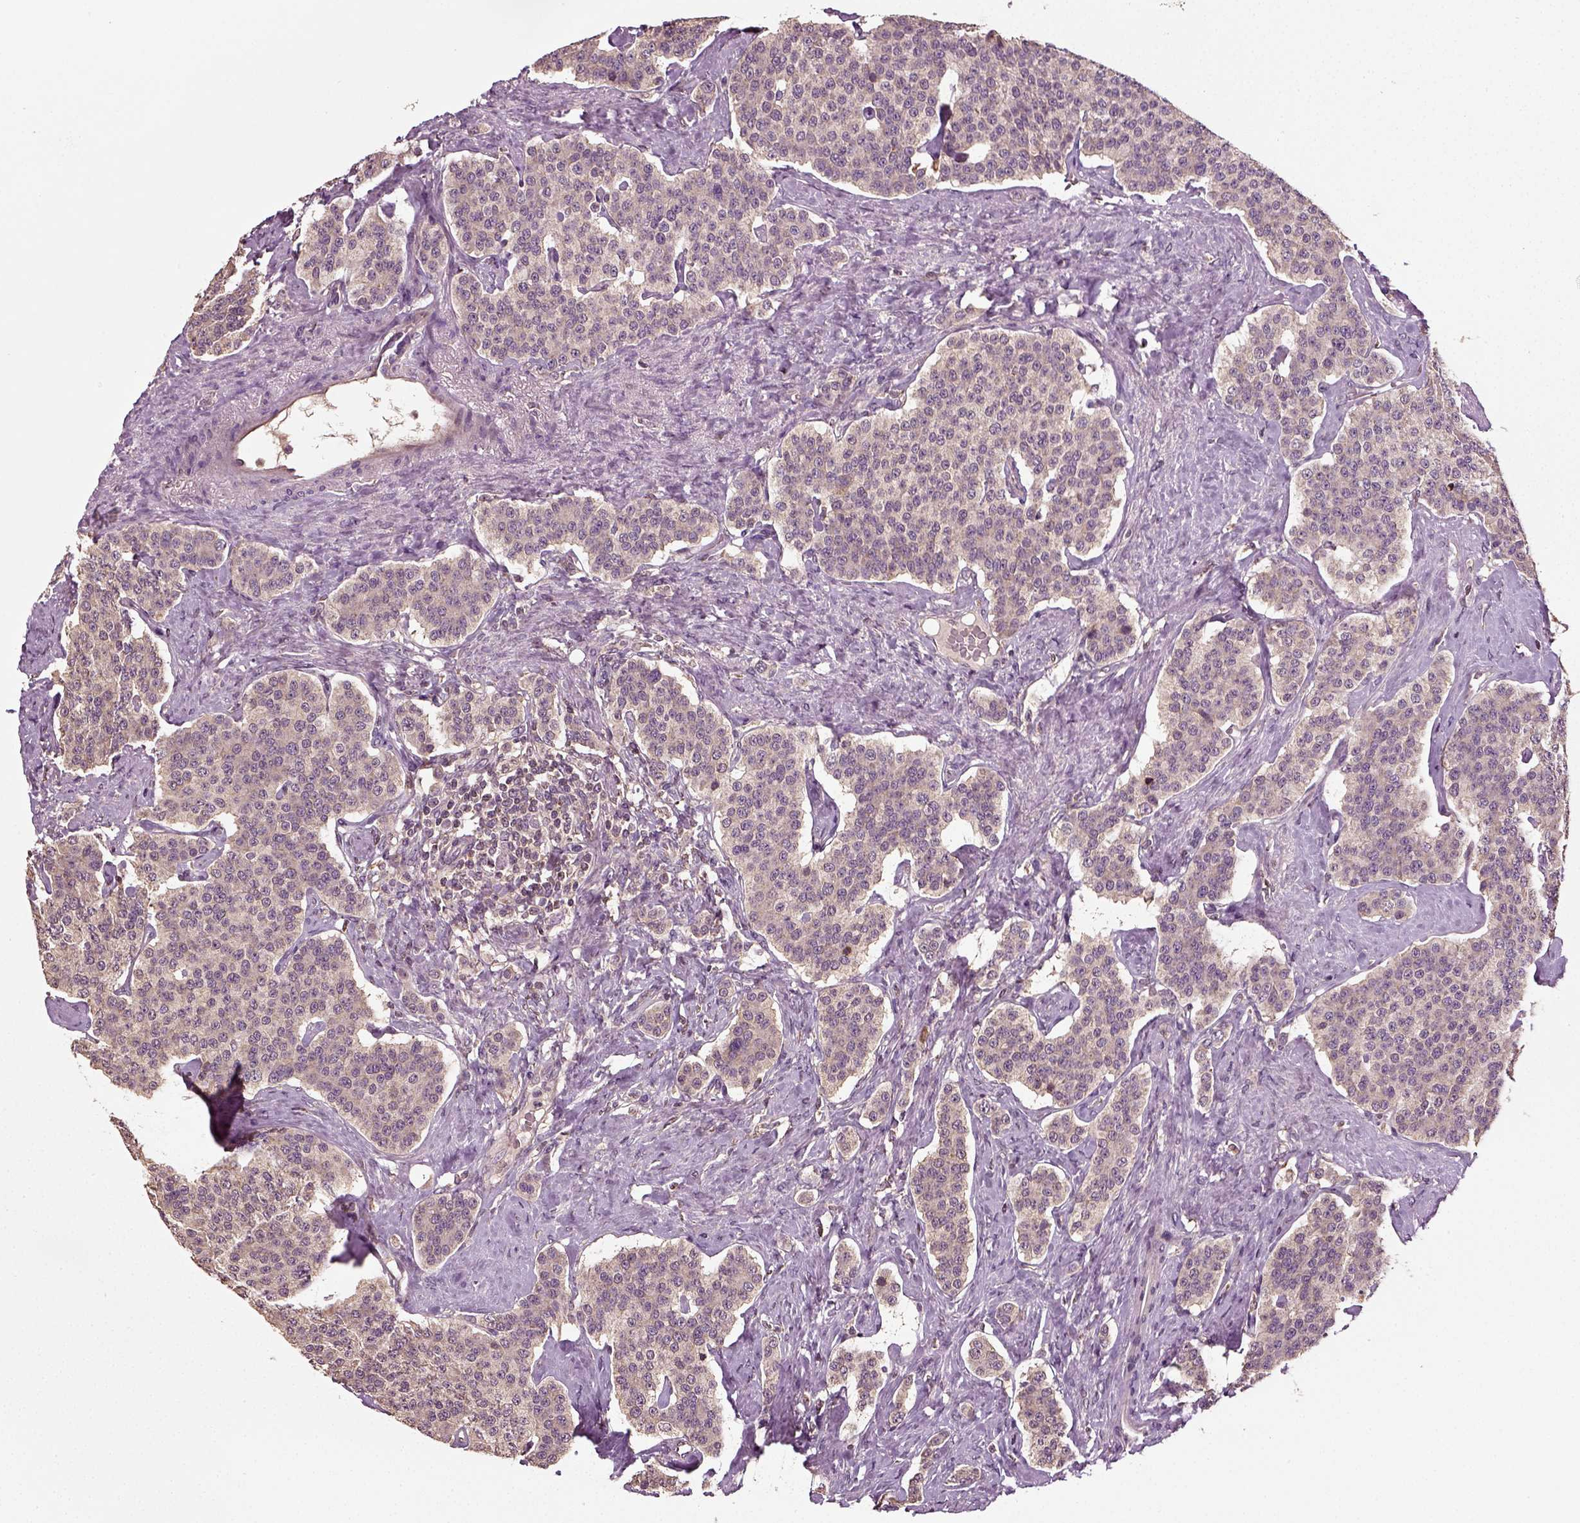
{"staining": {"intensity": "weak", "quantity": "25%-75%", "location": "cytoplasmic/membranous"}, "tissue": "carcinoid", "cell_type": "Tumor cells", "image_type": "cancer", "snomed": [{"axis": "morphology", "description": "Carcinoid, malignant, NOS"}, {"axis": "topography", "description": "Small intestine"}], "caption": "Tumor cells demonstrate low levels of weak cytoplasmic/membranous expression in approximately 25%-75% of cells in carcinoid (malignant).", "gene": "ERV3-1", "patient": {"sex": "female", "age": 58}}